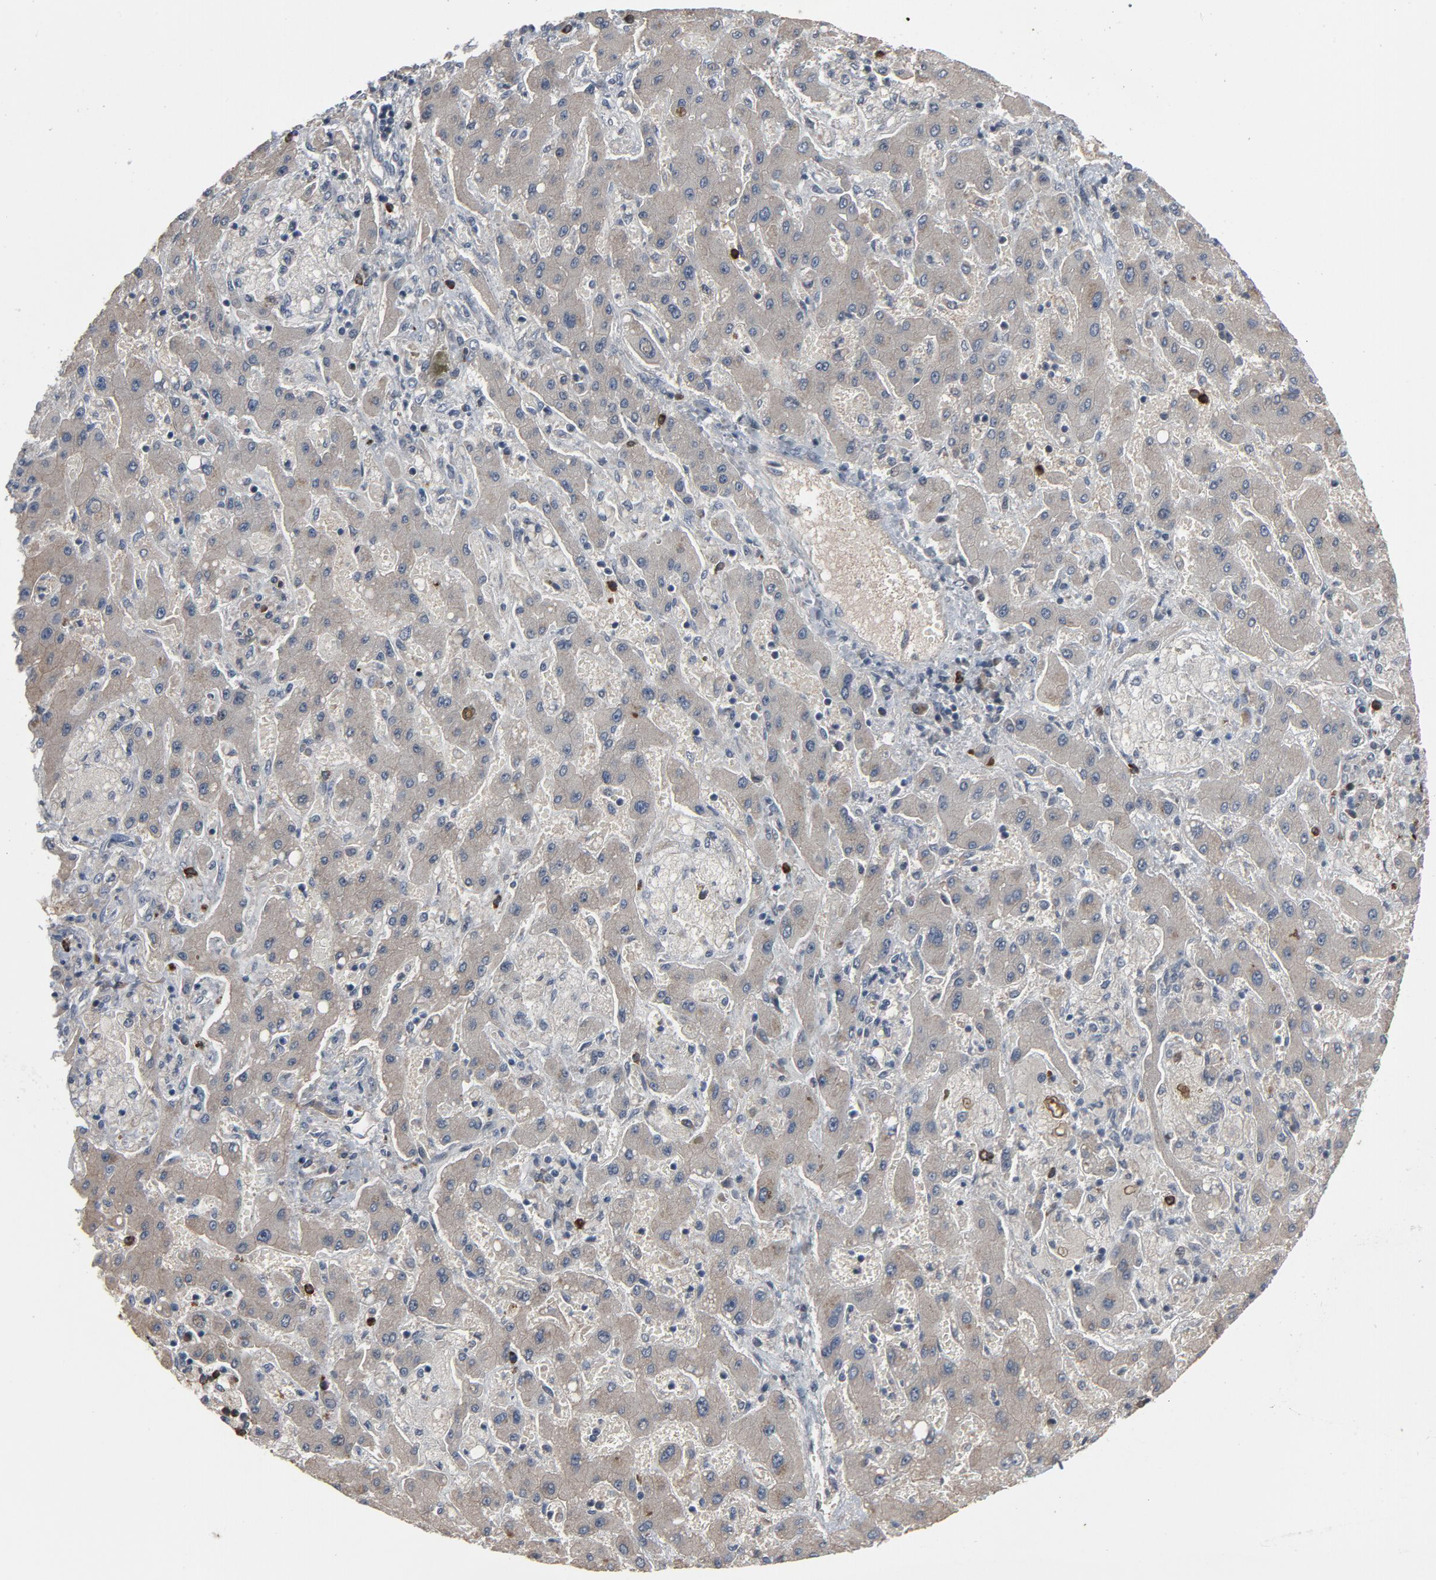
{"staining": {"intensity": "negative", "quantity": "none", "location": "none"}, "tissue": "liver cancer", "cell_type": "Tumor cells", "image_type": "cancer", "snomed": [{"axis": "morphology", "description": "Cholangiocarcinoma"}, {"axis": "topography", "description": "Liver"}], "caption": "Human liver cancer stained for a protein using IHC displays no positivity in tumor cells.", "gene": "PDZD4", "patient": {"sex": "male", "age": 50}}